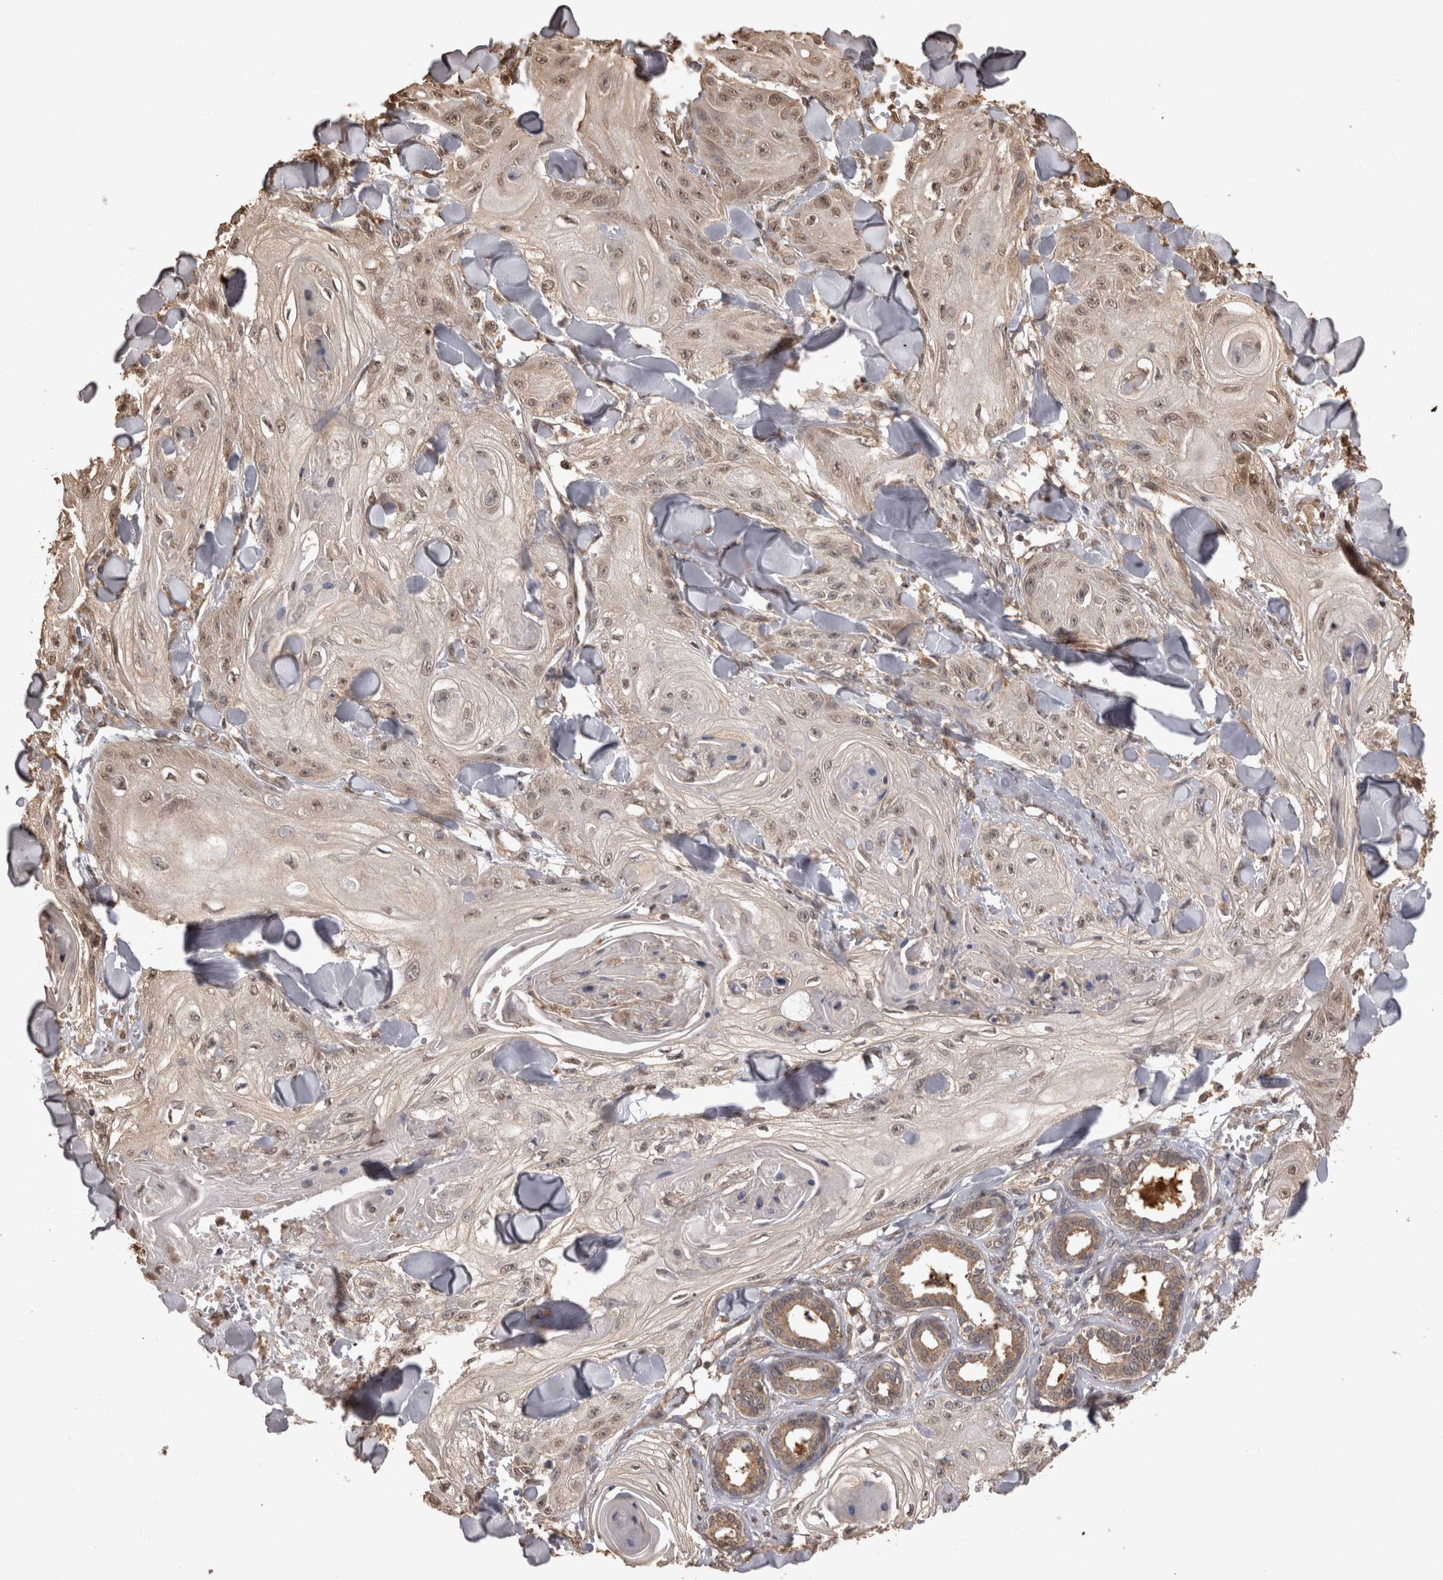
{"staining": {"intensity": "moderate", "quantity": "25%-75%", "location": "cytoplasmic/membranous,nuclear"}, "tissue": "skin cancer", "cell_type": "Tumor cells", "image_type": "cancer", "snomed": [{"axis": "morphology", "description": "Squamous cell carcinoma, NOS"}, {"axis": "topography", "description": "Skin"}], "caption": "This photomicrograph shows immunohistochemistry staining of human skin cancer, with medium moderate cytoplasmic/membranous and nuclear staining in about 25%-75% of tumor cells.", "gene": "SOCS5", "patient": {"sex": "male", "age": 74}}